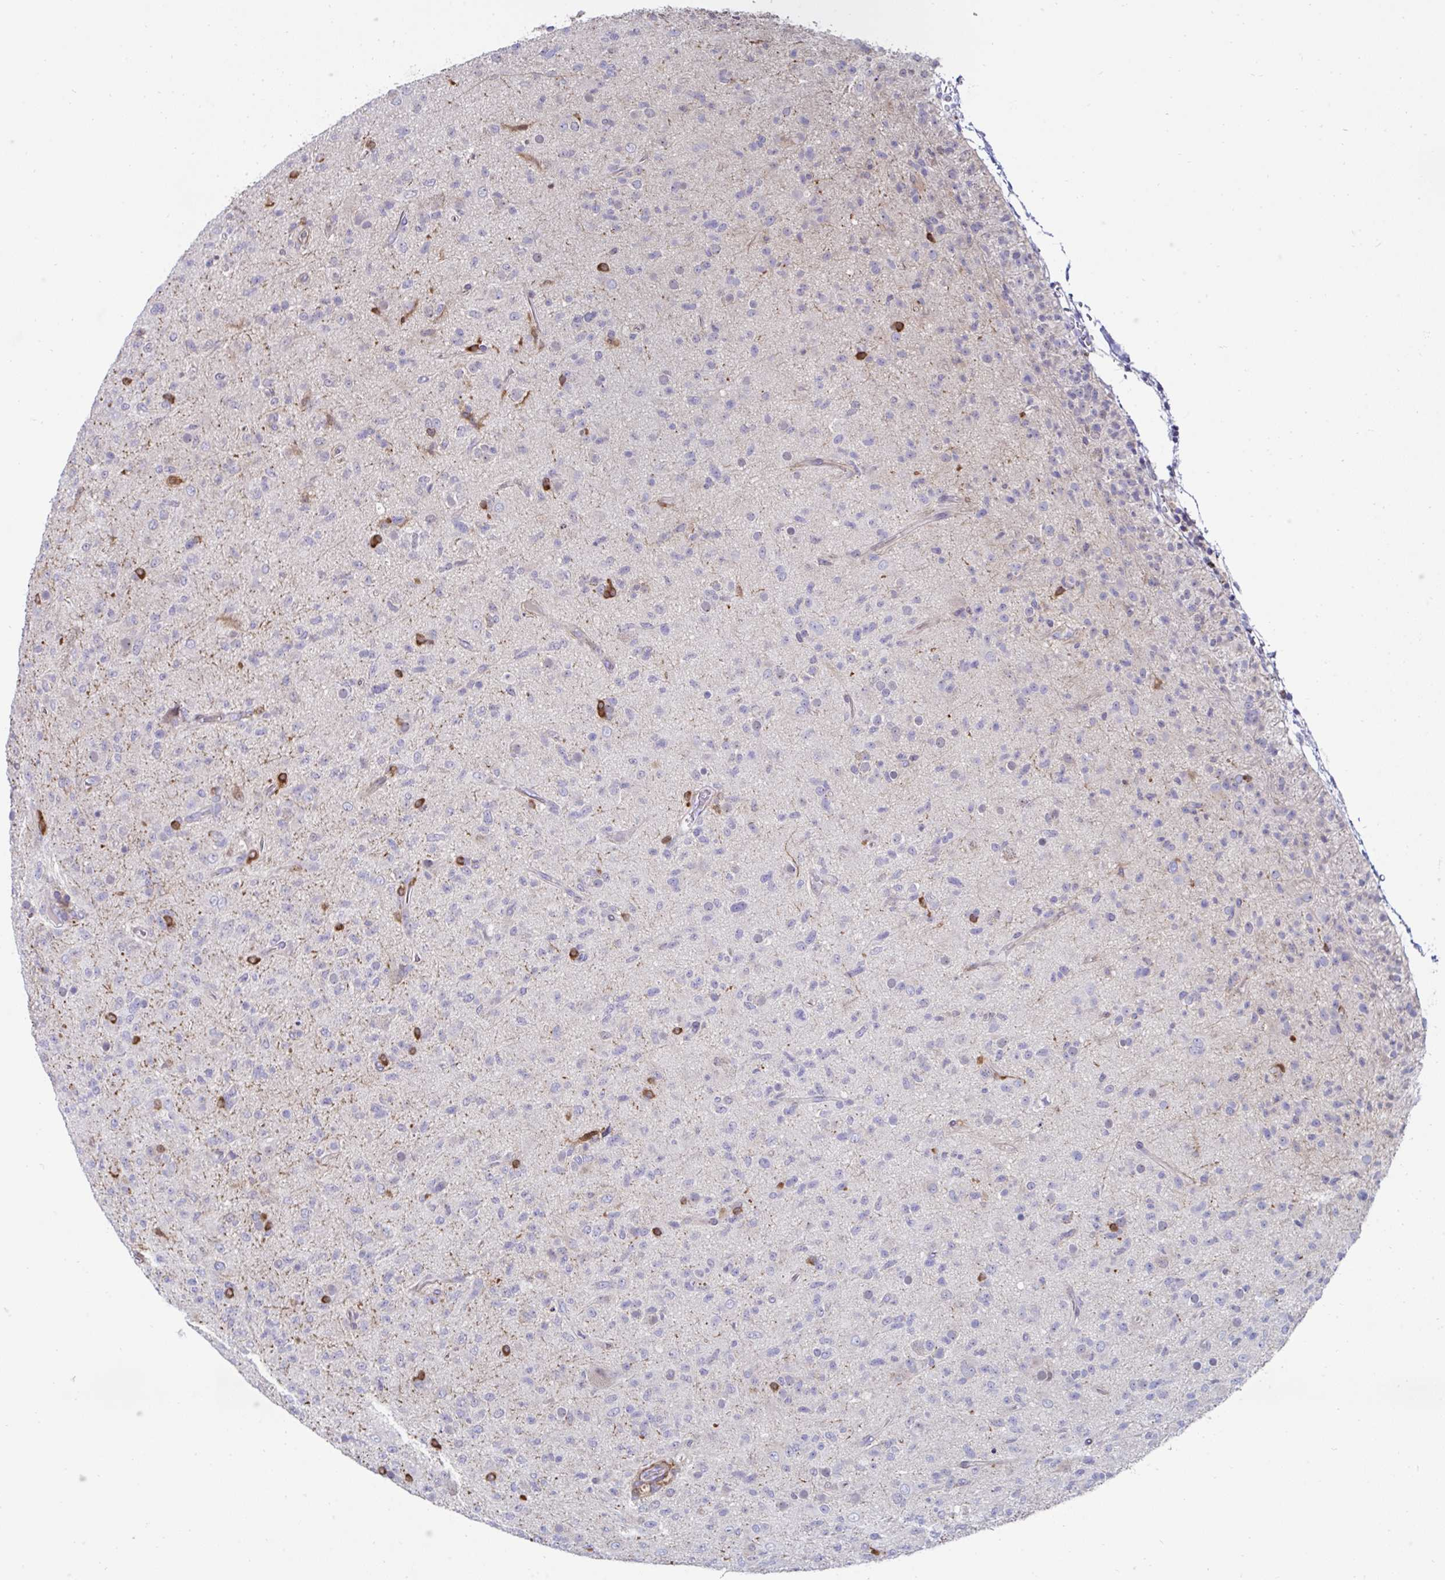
{"staining": {"intensity": "negative", "quantity": "none", "location": "none"}, "tissue": "glioma", "cell_type": "Tumor cells", "image_type": "cancer", "snomed": [{"axis": "morphology", "description": "Glioma, malignant, Low grade"}, {"axis": "topography", "description": "Brain"}], "caption": "Tumor cells show no significant positivity in malignant glioma (low-grade).", "gene": "FBXL13", "patient": {"sex": "male", "age": 65}}